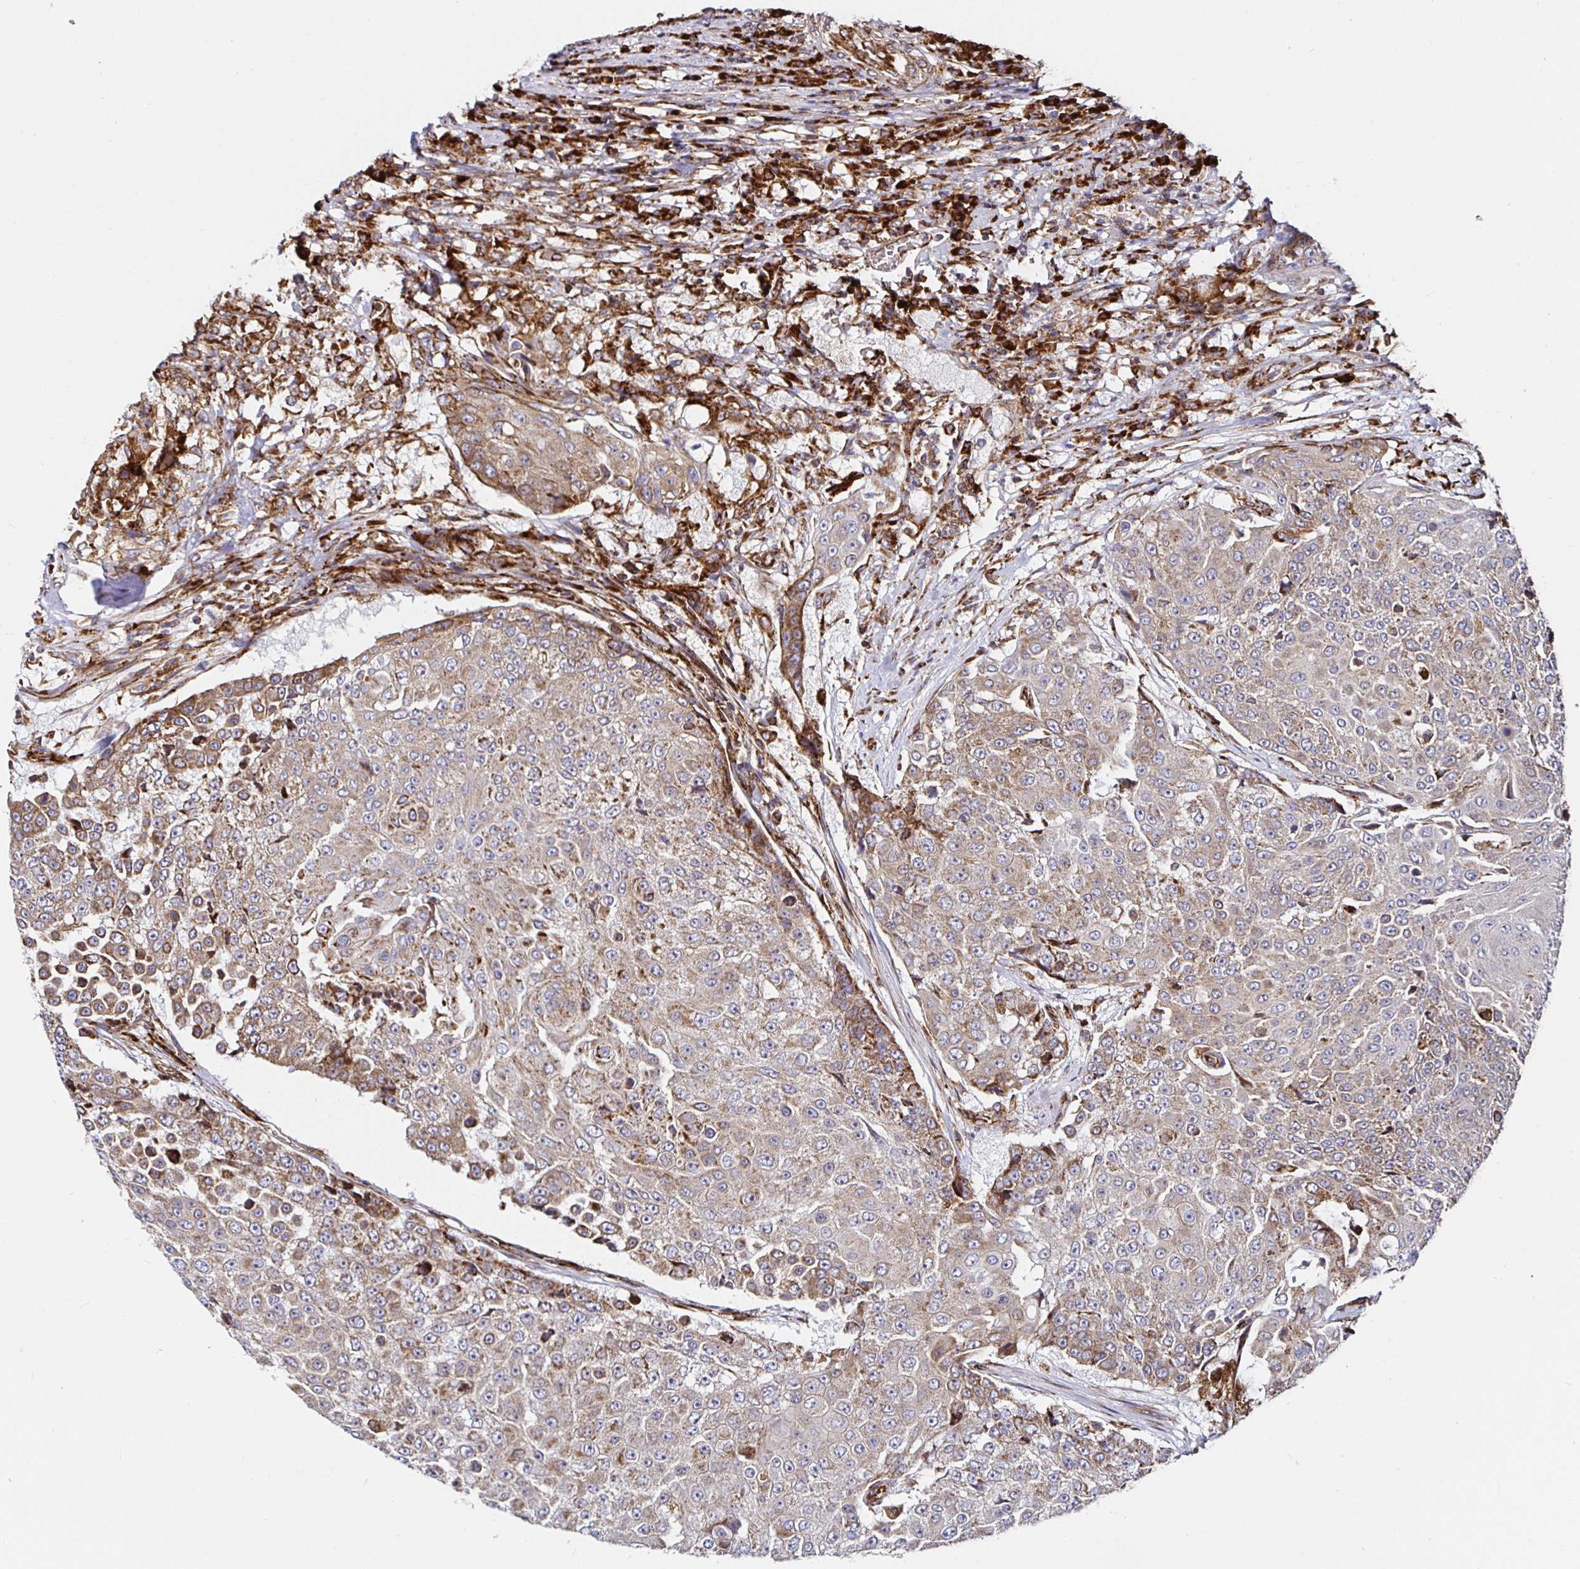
{"staining": {"intensity": "weak", "quantity": ">75%", "location": "cytoplasmic/membranous"}, "tissue": "urothelial cancer", "cell_type": "Tumor cells", "image_type": "cancer", "snomed": [{"axis": "morphology", "description": "Urothelial carcinoma, High grade"}, {"axis": "topography", "description": "Urinary bladder"}], "caption": "This micrograph demonstrates urothelial cancer stained with IHC to label a protein in brown. The cytoplasmic/membranous of tumor cells show weak positivity for the protein. Nuclei are counter-stained blue.", "gene": "SMYD3", "patient": {"sex": "female", "age": 63}}